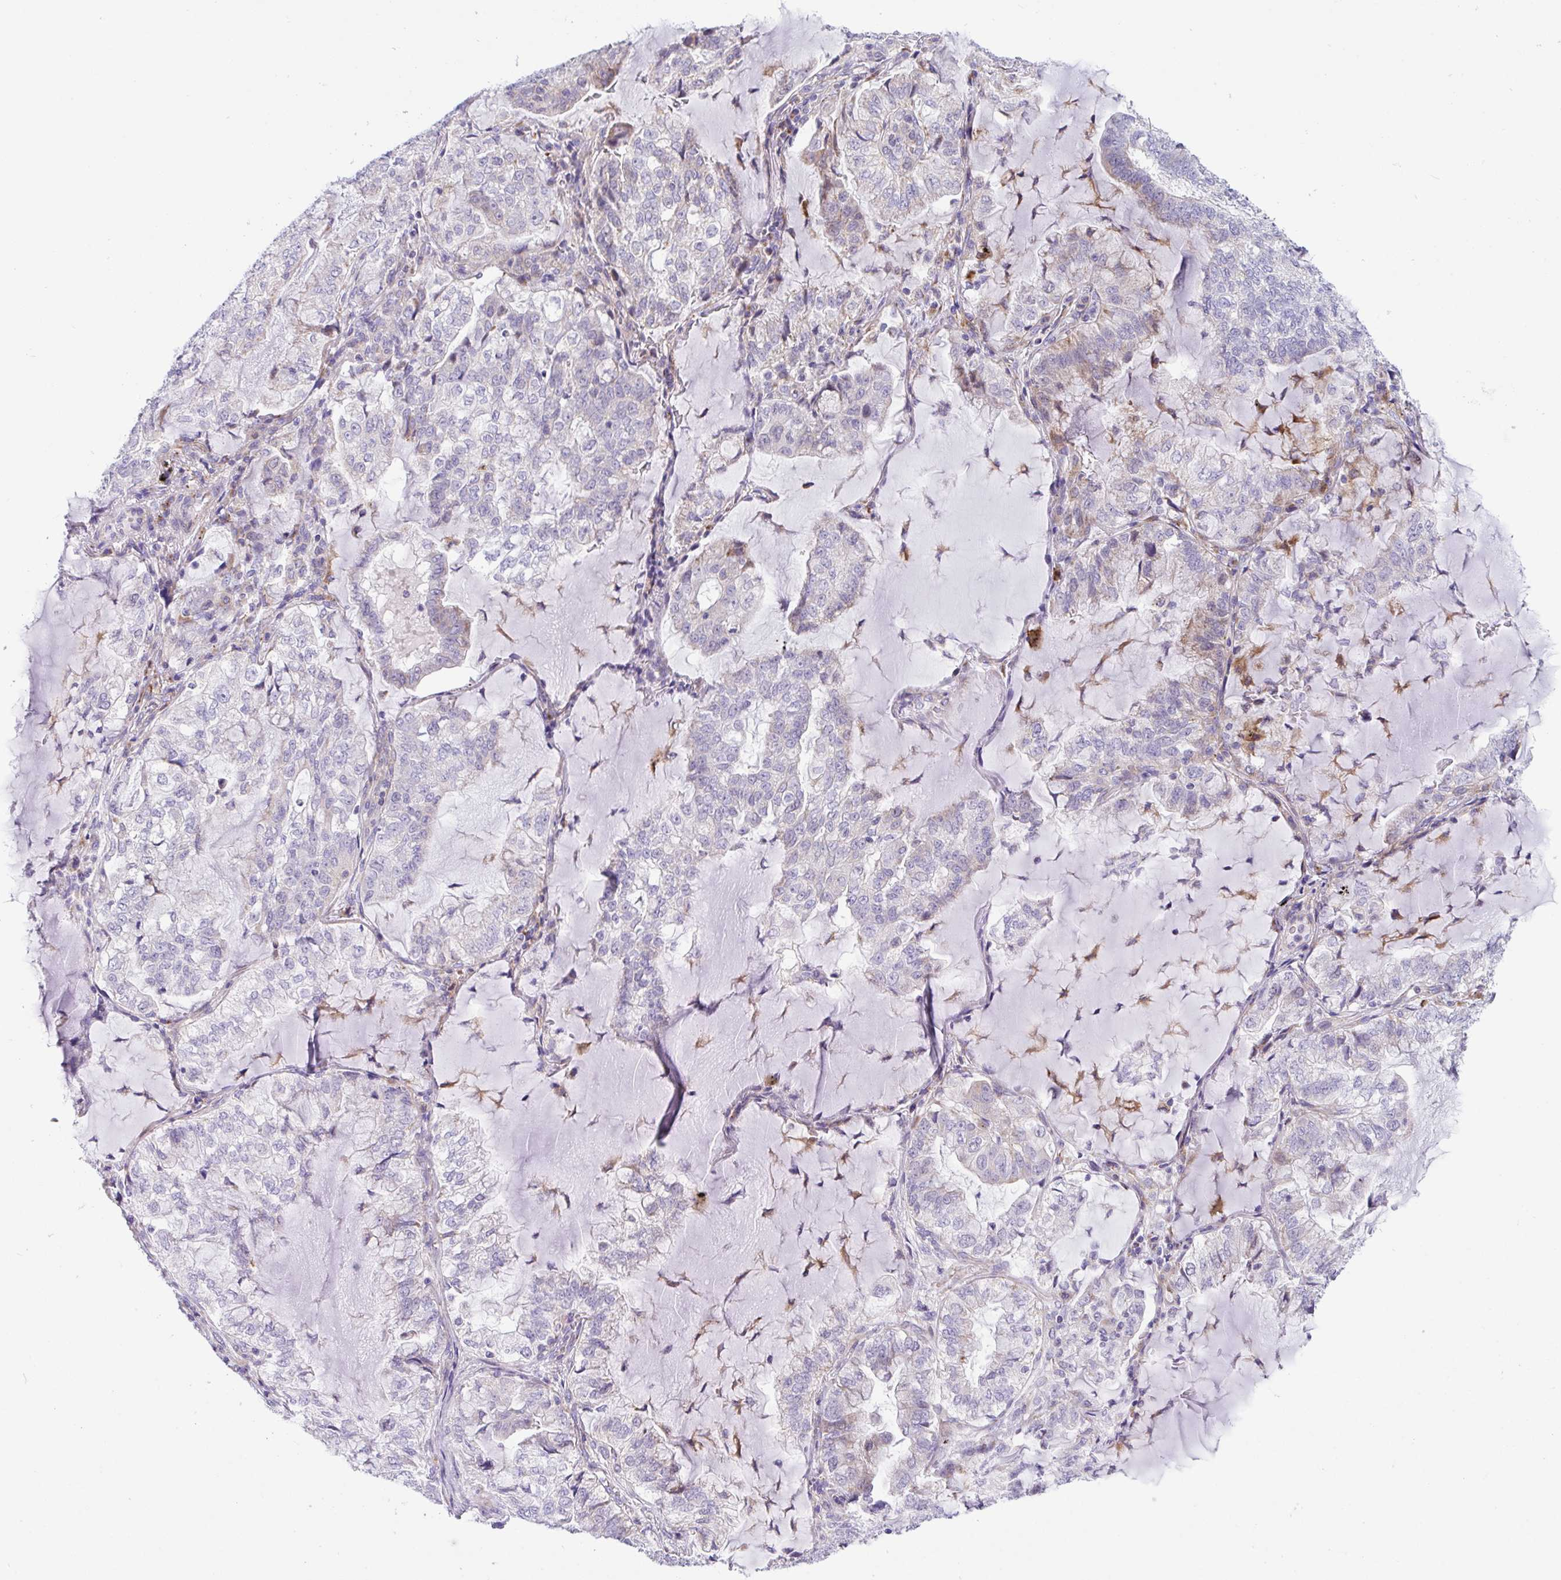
{"staining": {"intensity": "negative", "quantity": "none", "location": "none"}, "tissue": "lung cancer", "cell_type": "Tumor cells", "image_type": "cancer", "snomed": [{"axis": "morphology", "description": "Adenocarcinoma, NOS"}, {"axis": "topography", "description": "Lymph node"}, {"axis": "topography", "description": "Lung"}], "caption": "Immunohistochemistry micrograph of adenocarcinoma (lung) stained for a protein (brown), which shows no staining in tumor cells.", "gene": "DTX3", "patient": {"sex": "male", "age": 66}}